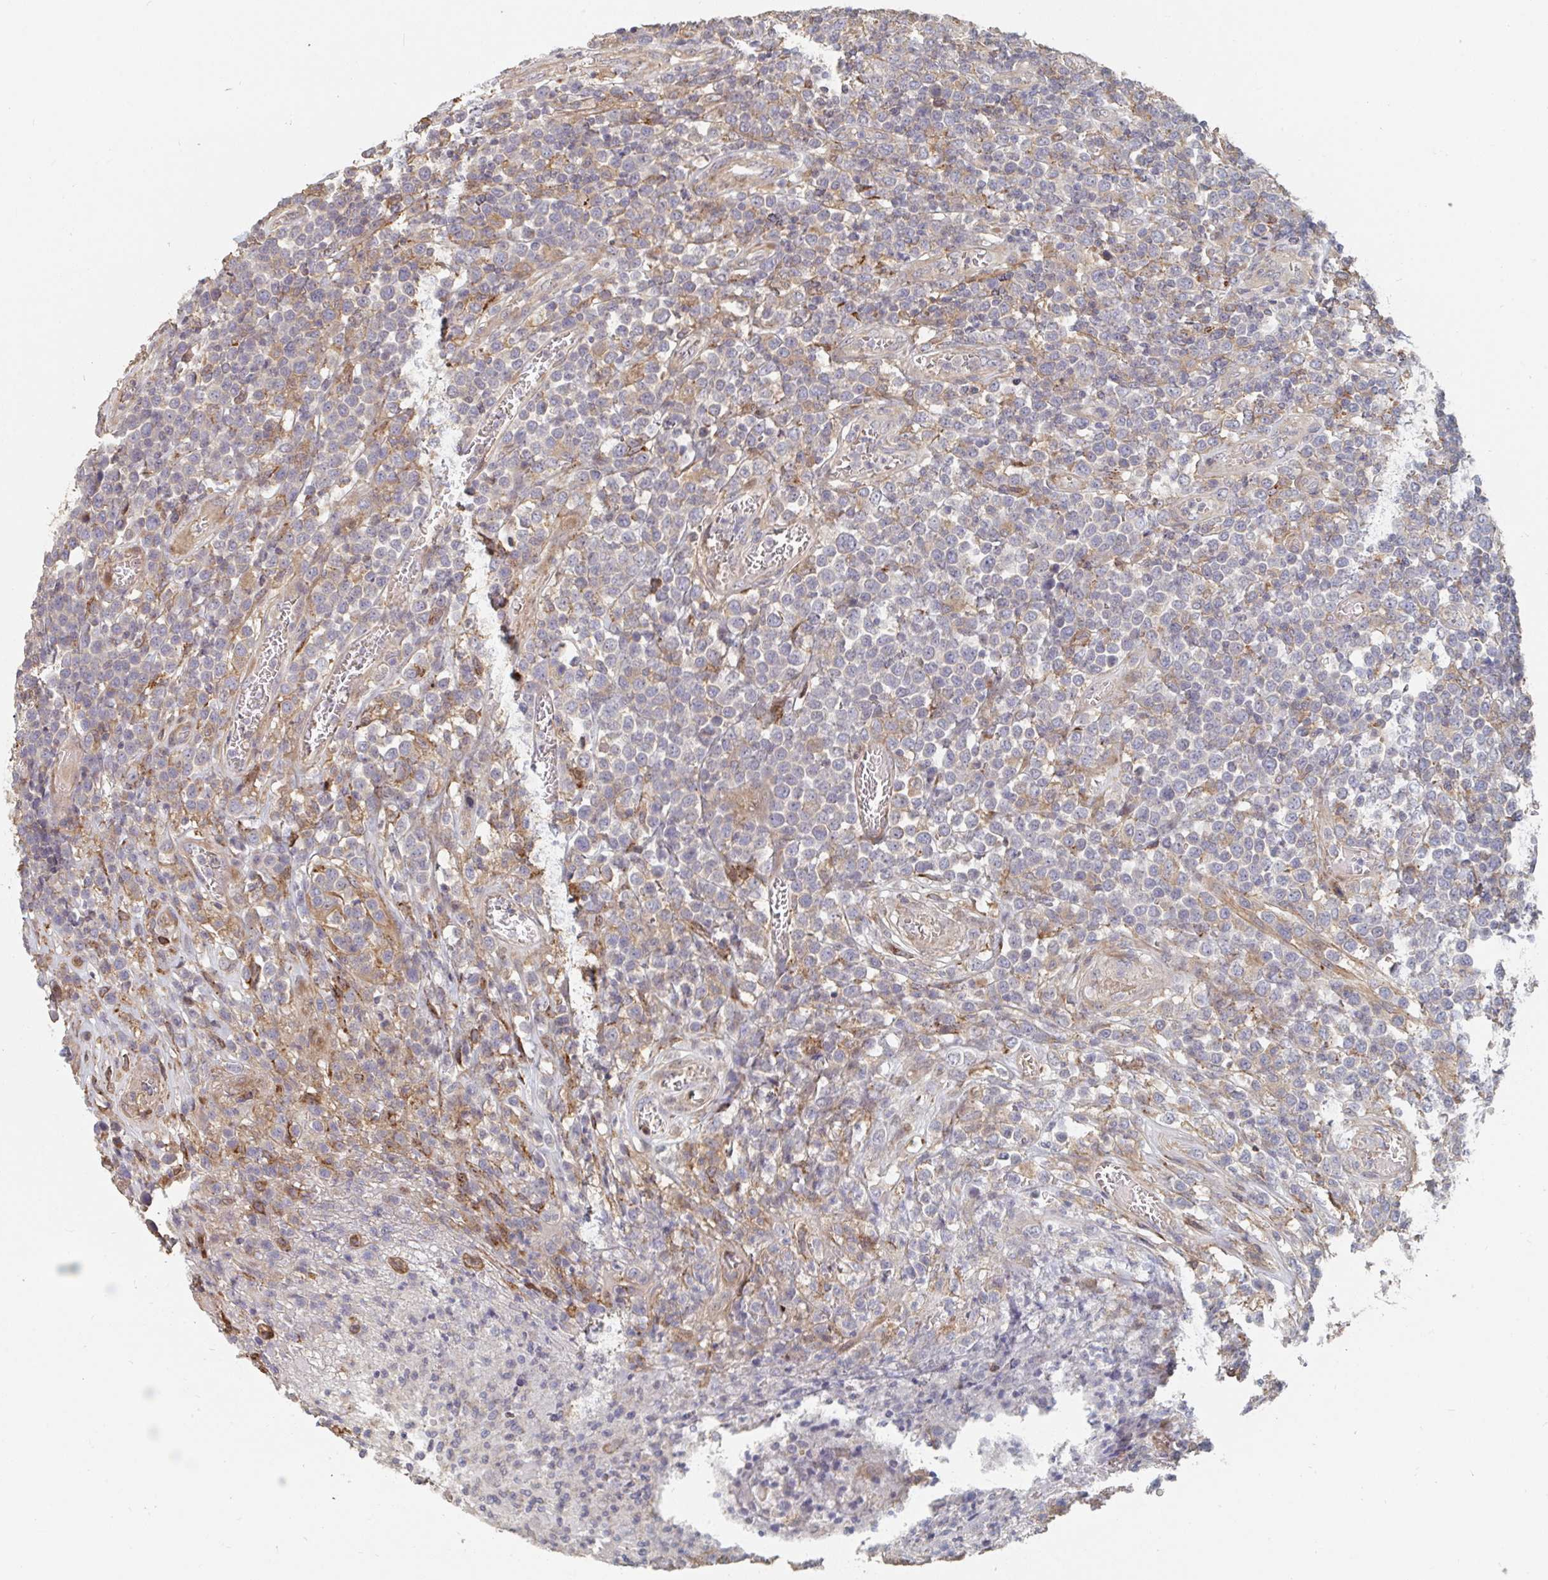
{"staining": {"intensity": "negative", "quantity": "none", "location": "none"}, "tissue": "lymphoma", "cell_type": "Tumor cells", "image_type": "cancer", "snomed": [{"axis": "morphology", "description": "Malignant lymphoma, non-Hodgkin's type, High grade"}, {"axis": "topography", "description": "Soft tissue"}], "caption": "Tumor cells are negative for protein expression in human high-grade malignant lymphoma, non-Hodgkin's type.", "gene": "PTEN", "patient": {"sex": "female", "age": 56}}